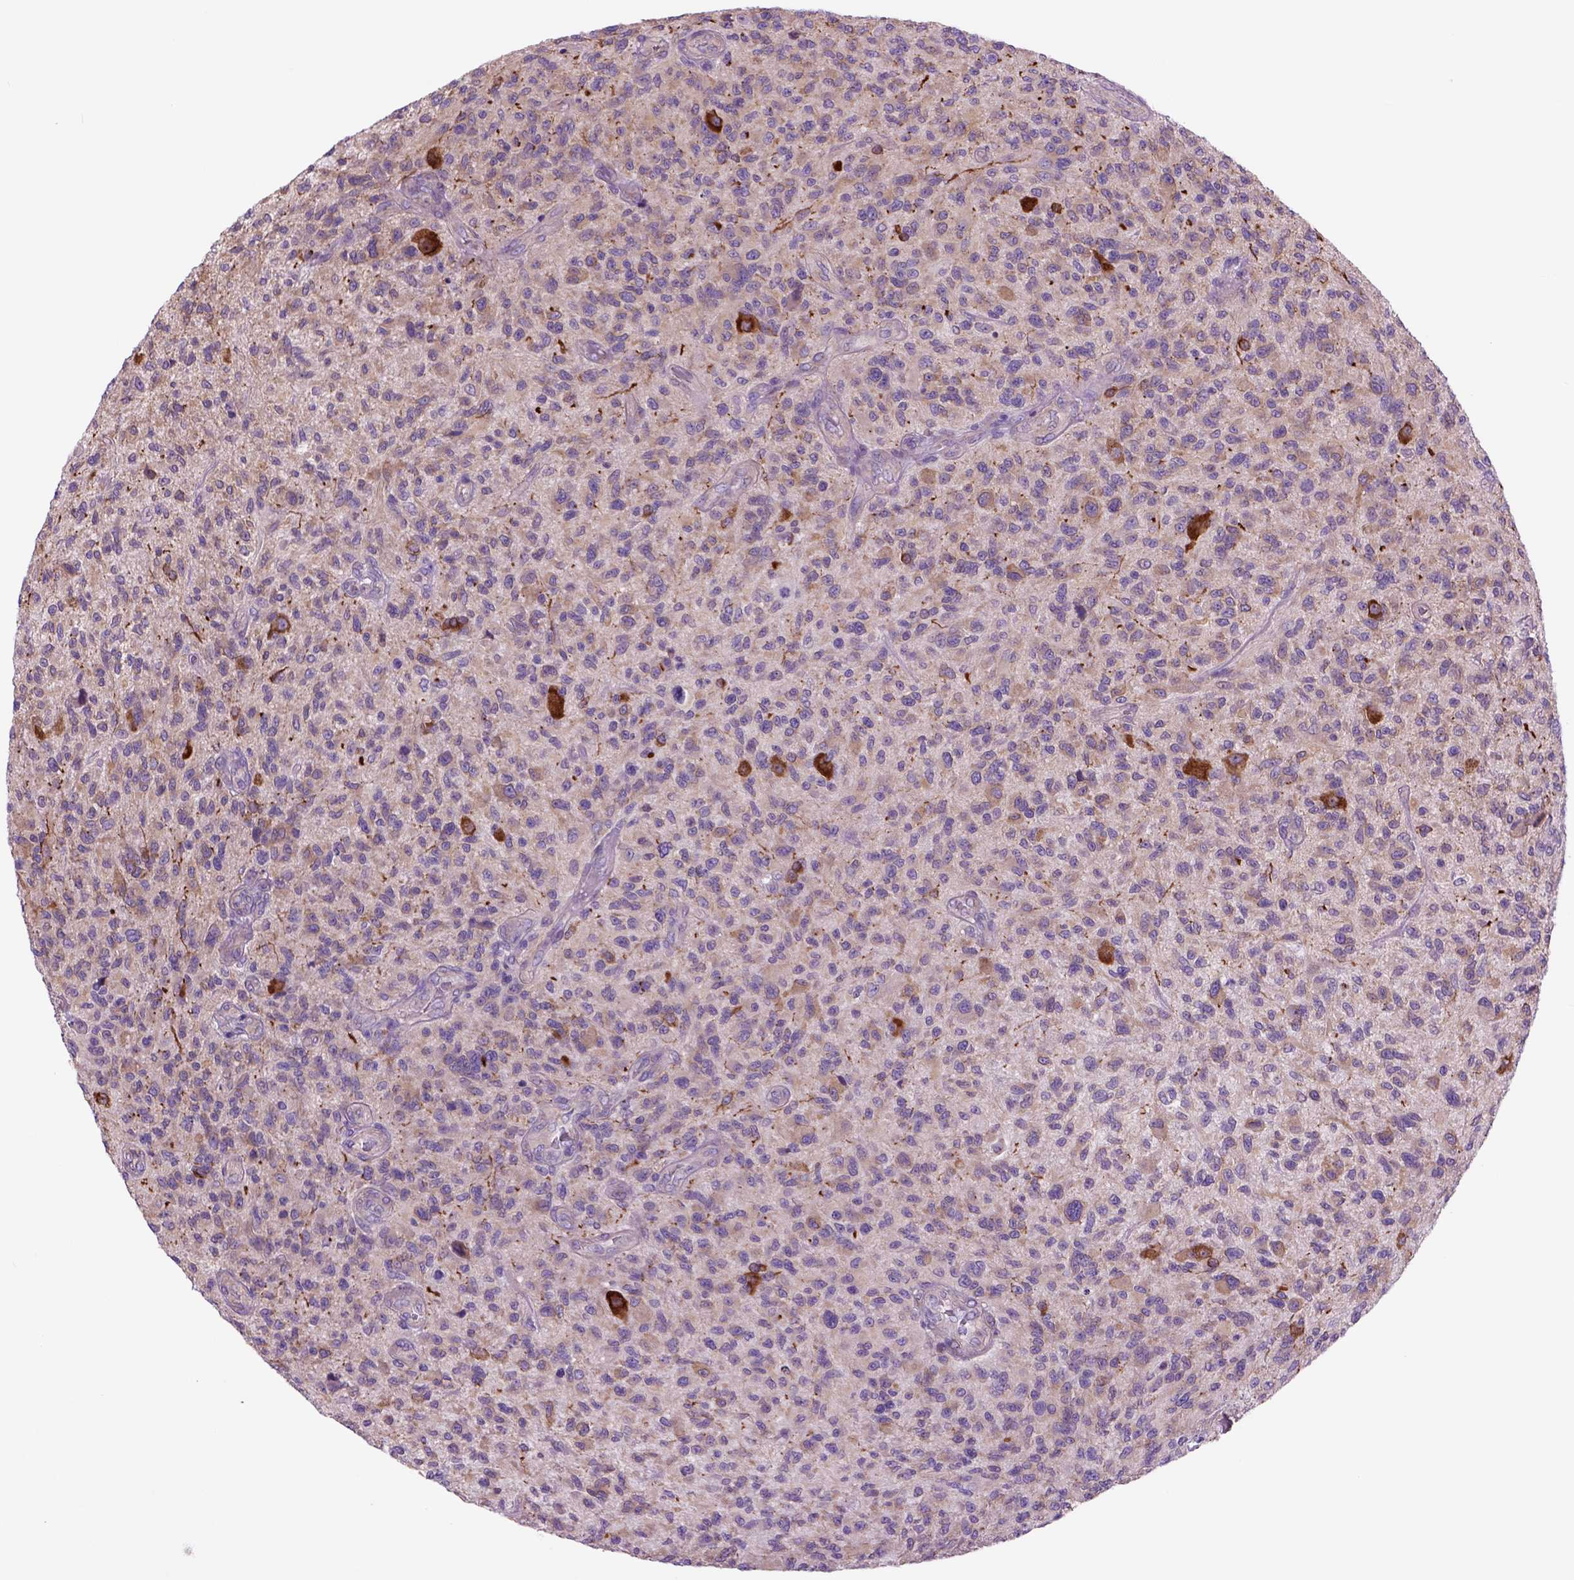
{"staining": {"intensity": "negative", "quantity": "none", "location": "none"}, "tissue": "glioma", "cell_type": "Tumor cells", "image_type": "cancer", "snomed": [{"axis": "morphology", "description": "Glioma, malignant, High grade"}, {"axis": "topography", "description": "Brain"}], "caption": "Micrograph shows no significant protein expression in tumor cells of glioma. (Stains: DAB immunohistochemistry with hematoxylin counter stain, Microscopy: brightfield microscopy at high magnification).", "gene": "PIAS3", "patient": {"sex": "male", "age": 47}}